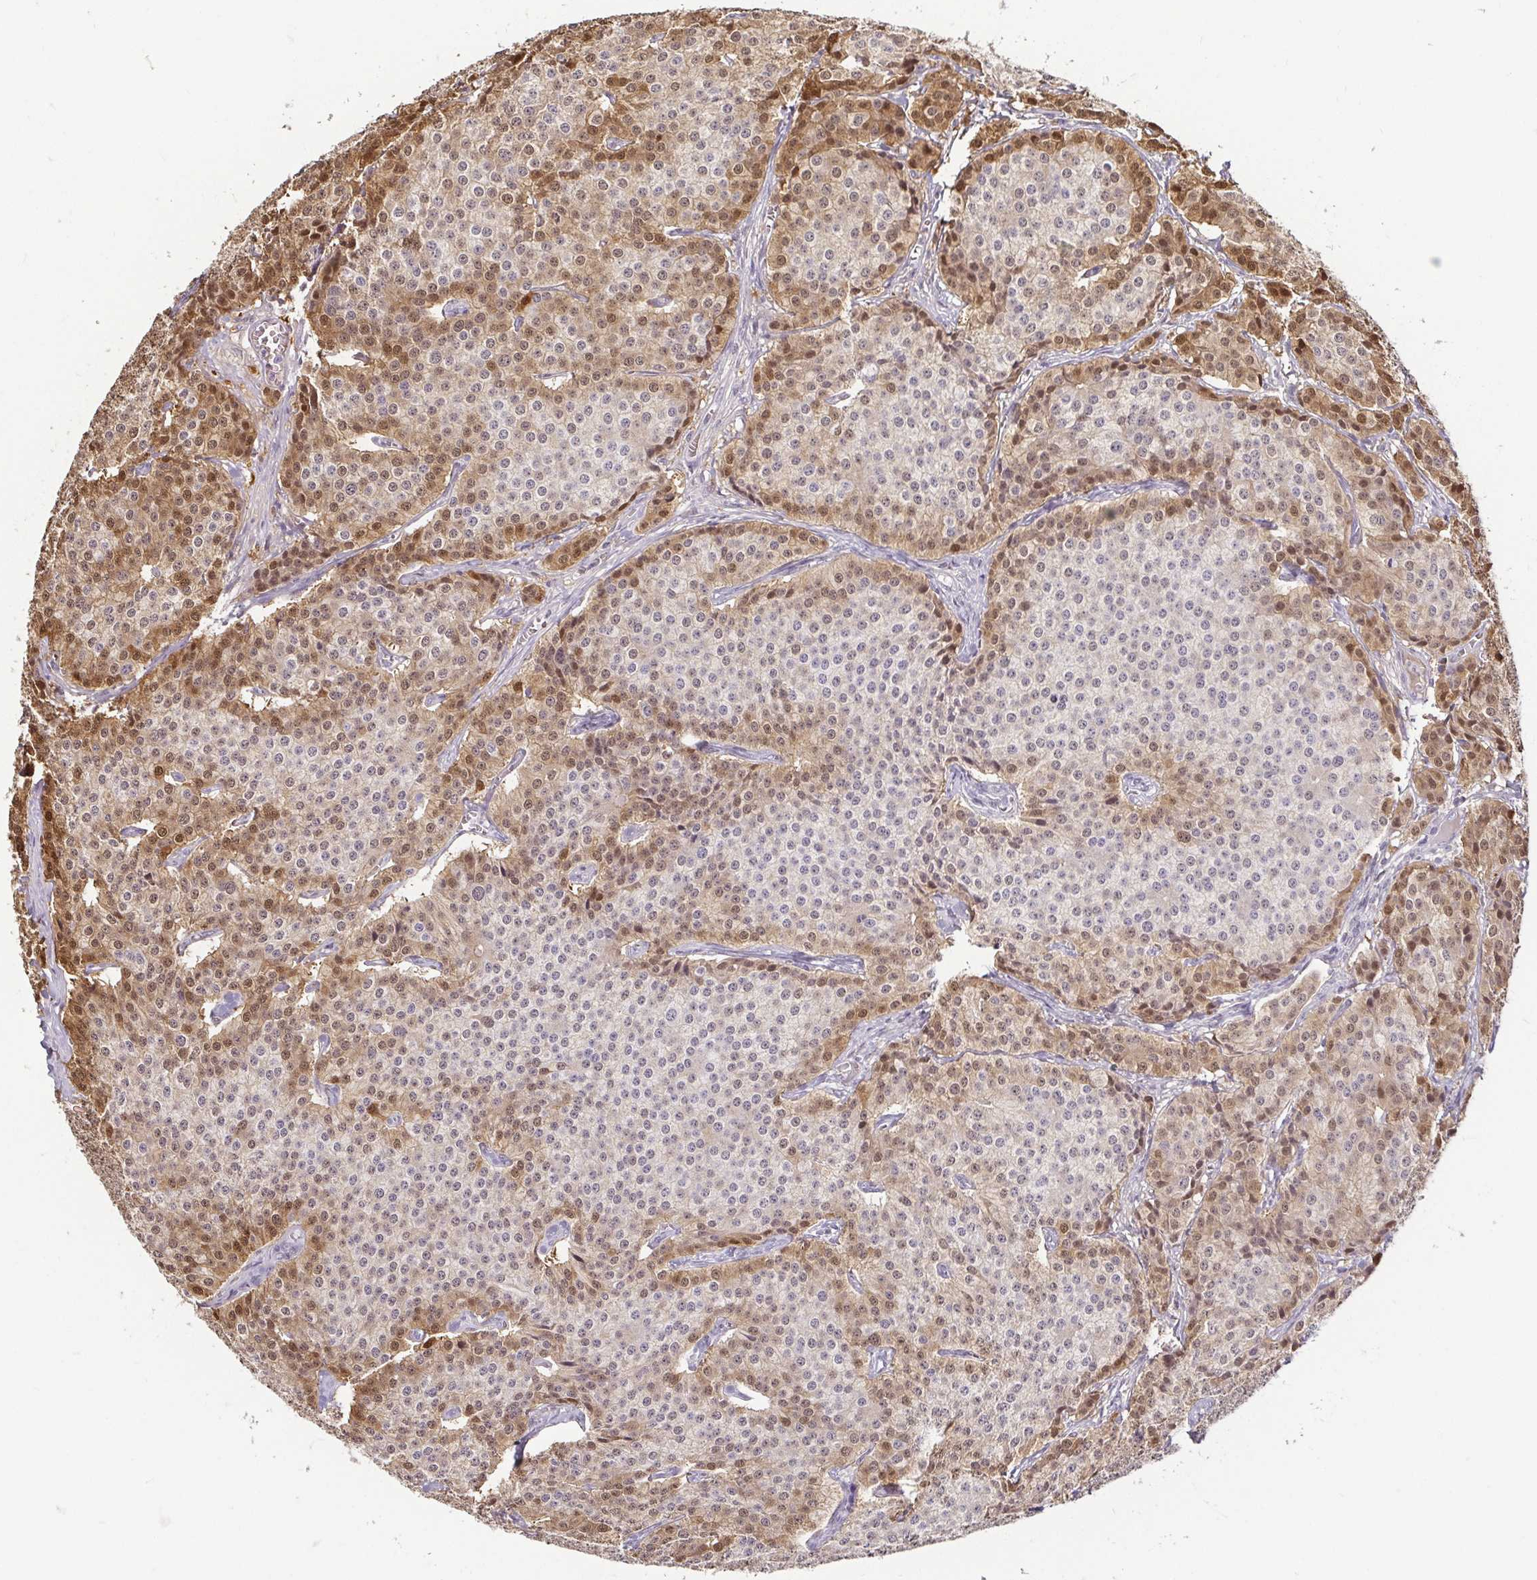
{"staining": {"intensity": "moderate", "quantity": "25%-75%", "location": "cytoplasmic/membranous,nuclear"}, "tissue": "carcinoid", "cell_type": "Tumor cells", "image_type": "cancer", "snomed": [{"axis": "morphology", "description": "Carcinoid, malignant, NOS"}, {"axis": "topography", "description": "Small intestine"}], "caption": "Protein staining of carcinoid (malignant) tissue exhibits moderate cytoplasmic/membranous and nuclear positivity in approximately 25%-75% of tumor cells. (DAB IHC, brown staining for protein, blue staining for nuclei).", "gene": "HOPX", "patient": {"sex": "female", "age": 64}}